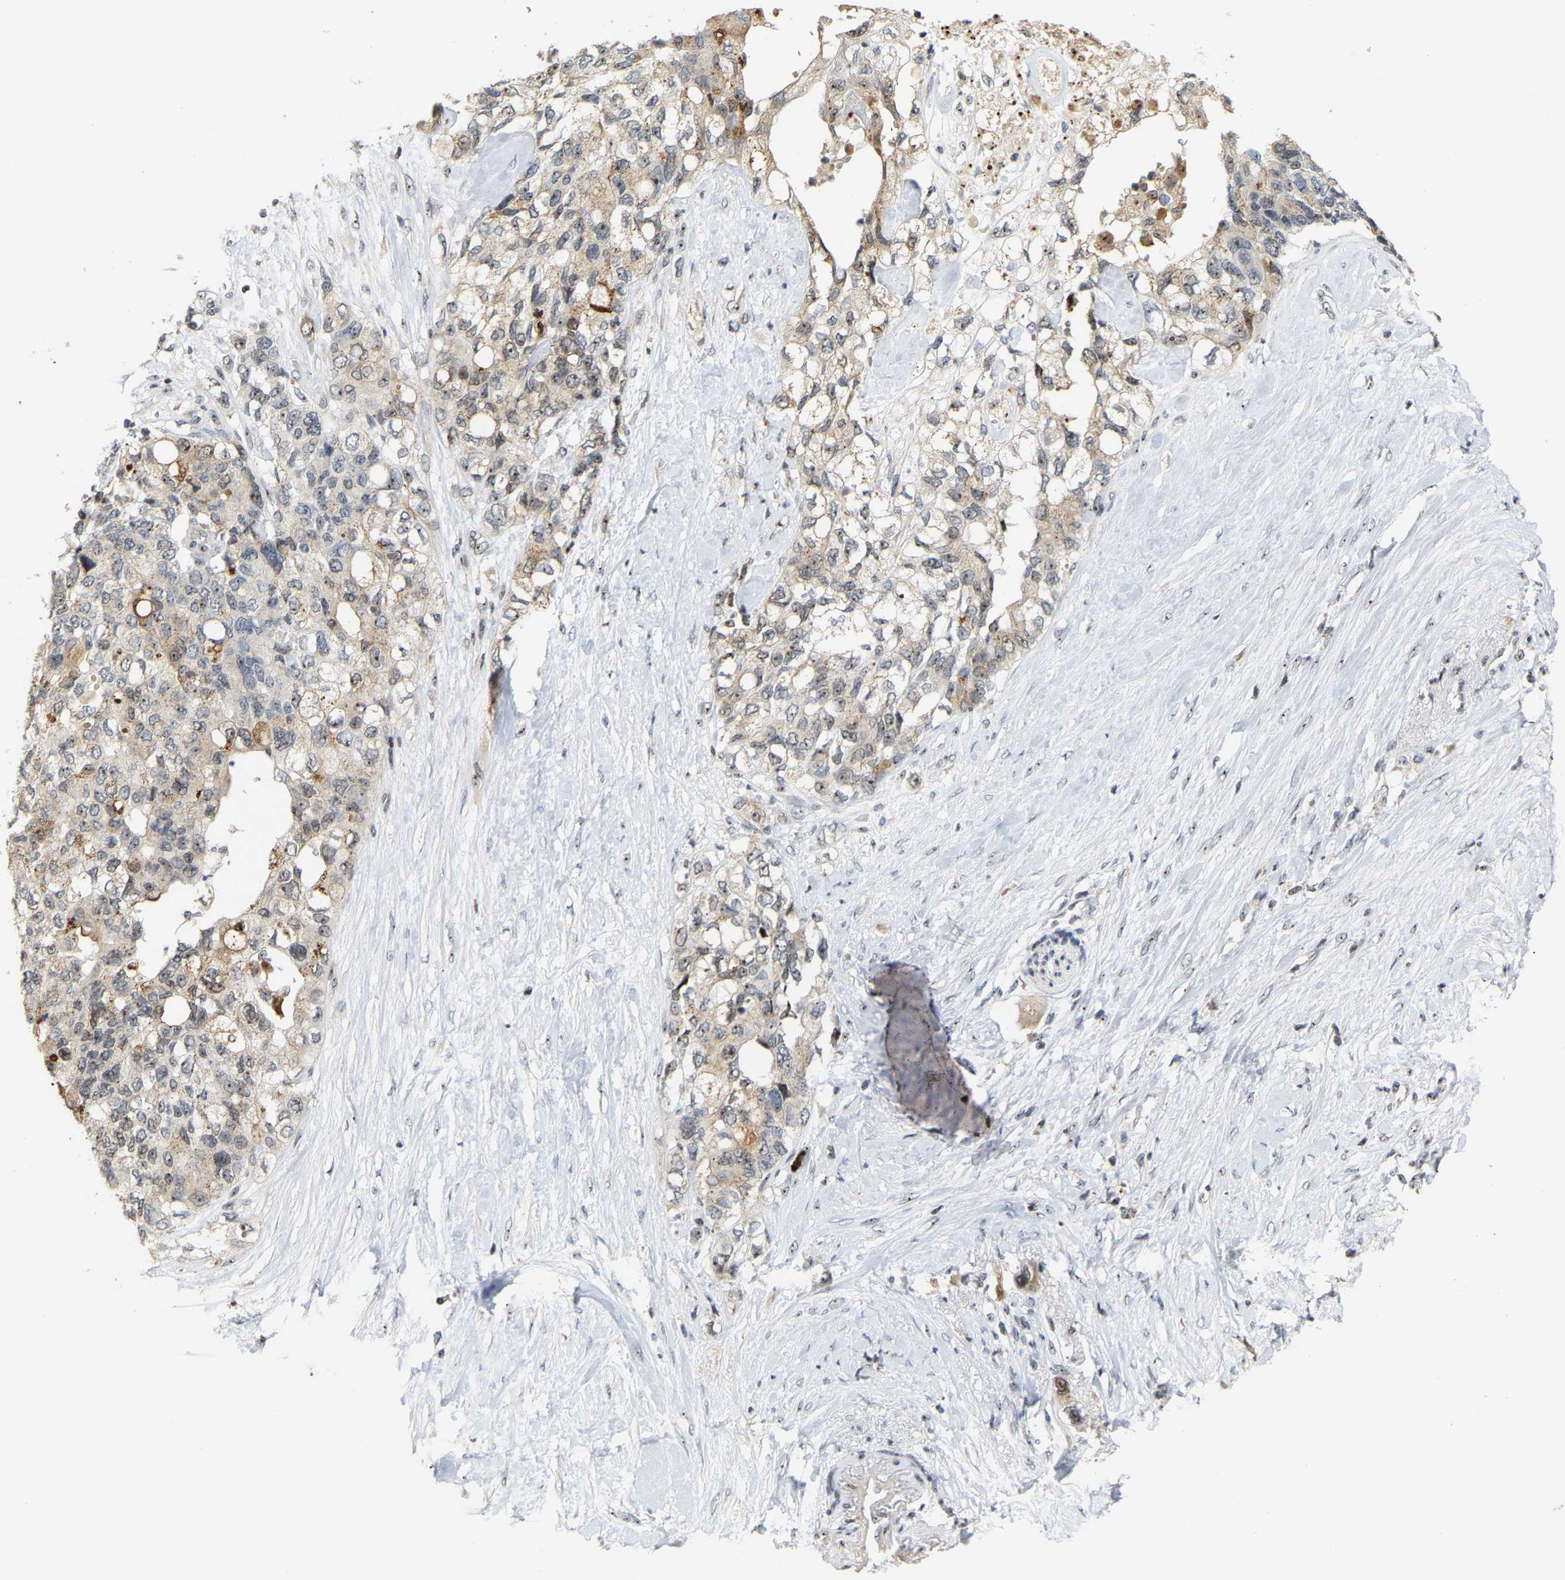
{"staining": {"intensity": "weak", "quantity": "25%-75%", "location": "cytoplasmic/membranous,nuclear"}, "tissue": "pancreatic cancer", "cell_type": "Tumor cells", "image_type": "cancer", "snomed": [{"axis": "morphology", "description": "Adenocarcinoma, NOS"}, {"axis": "topography", "description": "Pancreas"}], "caption": "The photomicrograph shows immunohistochemical staining of pancreatic cancer. There is weak cytoplasmic/membranous and nuclear positivity is seen in about 25%-75% of tumor cells. The protein is shown in brown color, while the nuclei are stained blue.", "gene": "NOP58", "patient": {"sex": "female", "age": 56}}